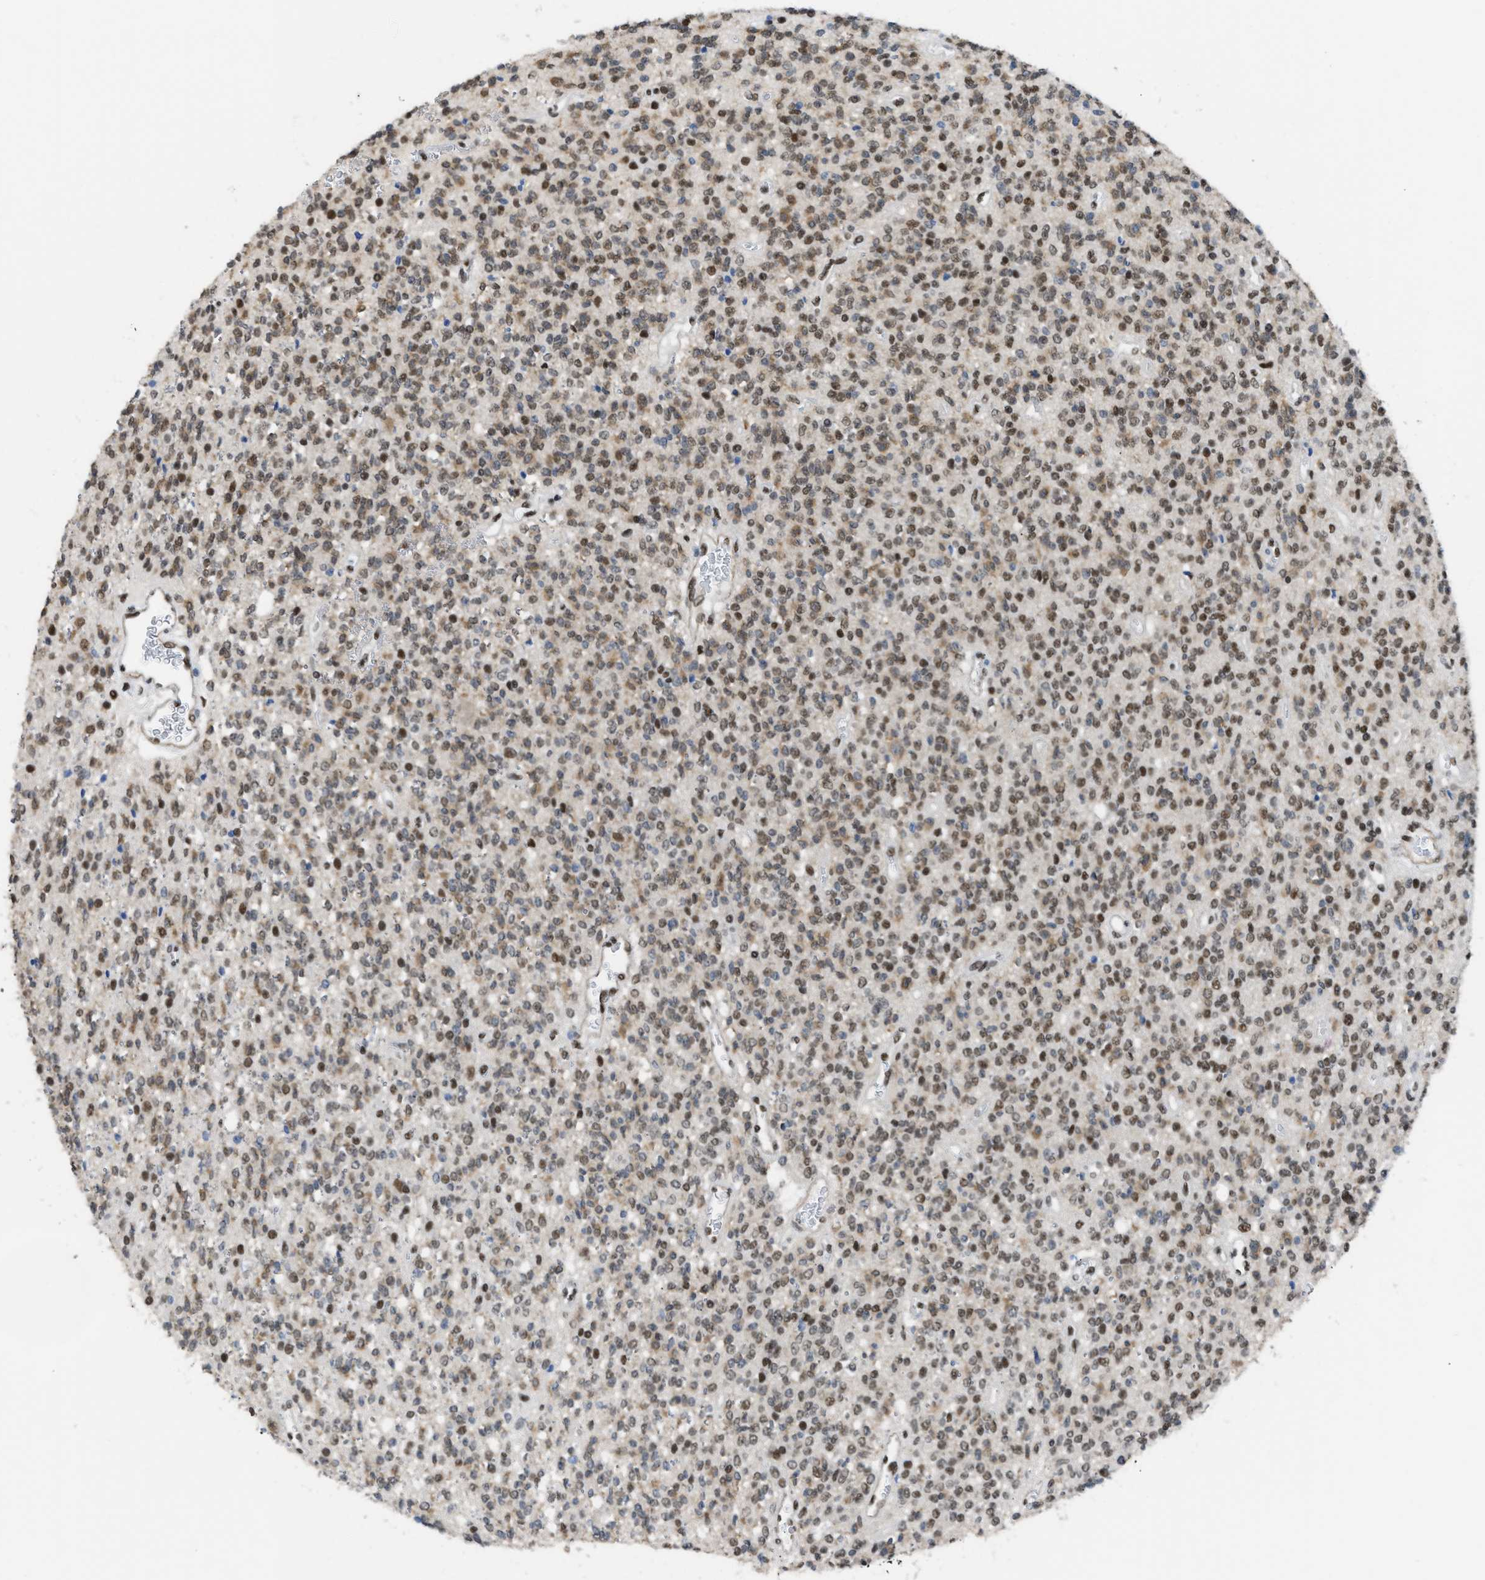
{"staining": {"intensity": "moderate", "quantity": ">75%", "location": "nuclear"}, "tissue": "glioma", "cell_type": "Tumor cells", "image_type": "cancer", "snomed": [{"axis": "morphology", "description": "Glioma, malignant, High grade"}, {"axis": "topography", "description": "Brain"}], "caption": "Malignant glioma (high-grade) was stained to show a protein in brown. There is medium levels of moderate nuclear positivity in about >75% of tumor cells. The staining was performed using DAB to visualize the protein expression in brown, while the nuclei were stained in blue with hematoxylin (Magnification: 20x).", "gene": "SCAF4", "patient": {"sex": "male", "age": 34}}